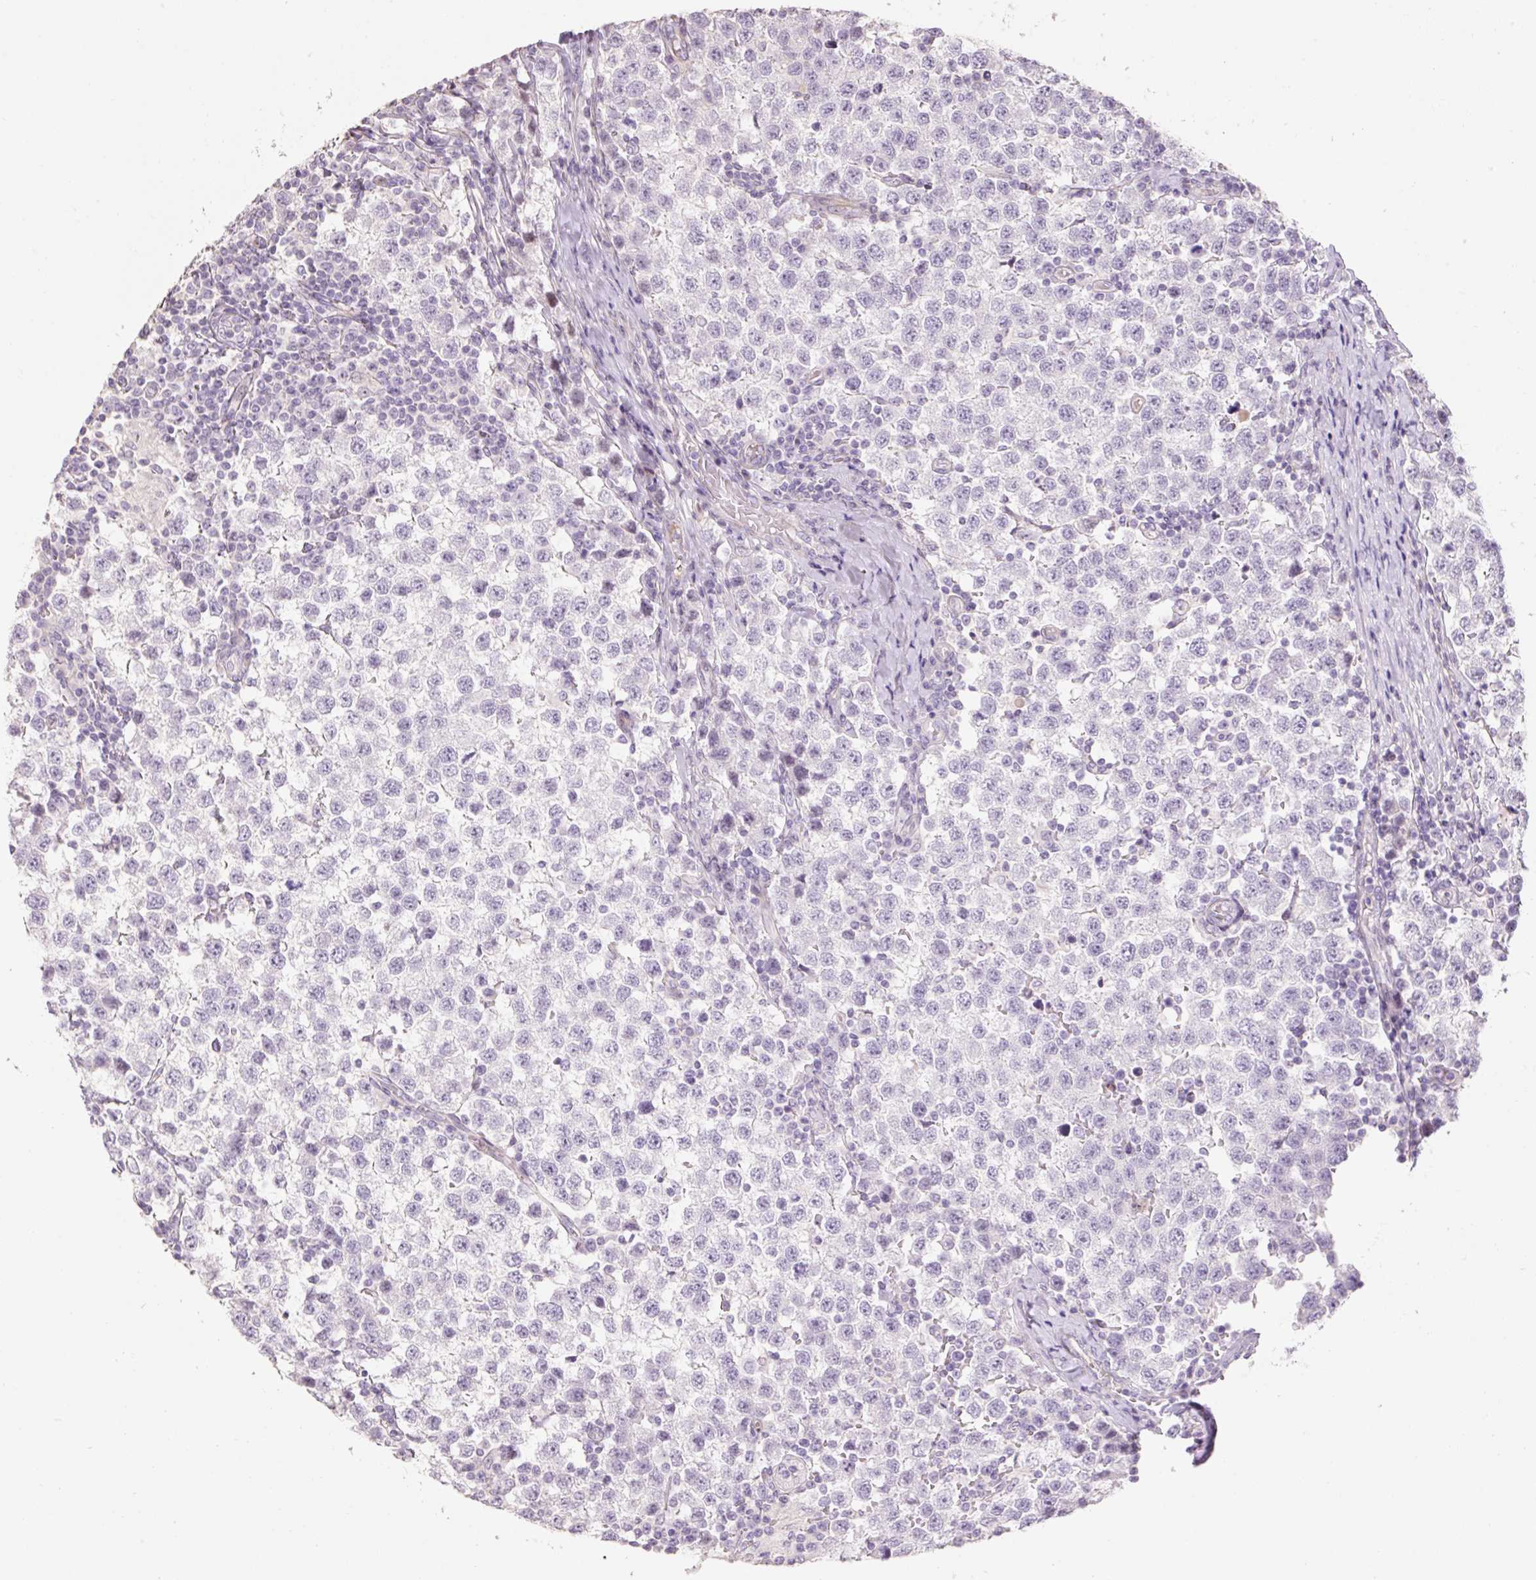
{"staining": {"intensity": "negative", "quantity": "none", "location": "none"}, "tissue": "testis cancer", "cell_type": "Tumor cells", "image_type": "cancer", "snomed": [{"axis": "morphology", "description": "Seminoma, NOS"}, {"axis": "topography", "description": "Testis"}], "caption": "This image is of testis seminoma stained with IHC to label a protein in brown with the nuclei are counter-stained blue. There is no positivity in tumor cells.", "gene": "ZNF552", "patient": {"sex": "male", "age": 34}}